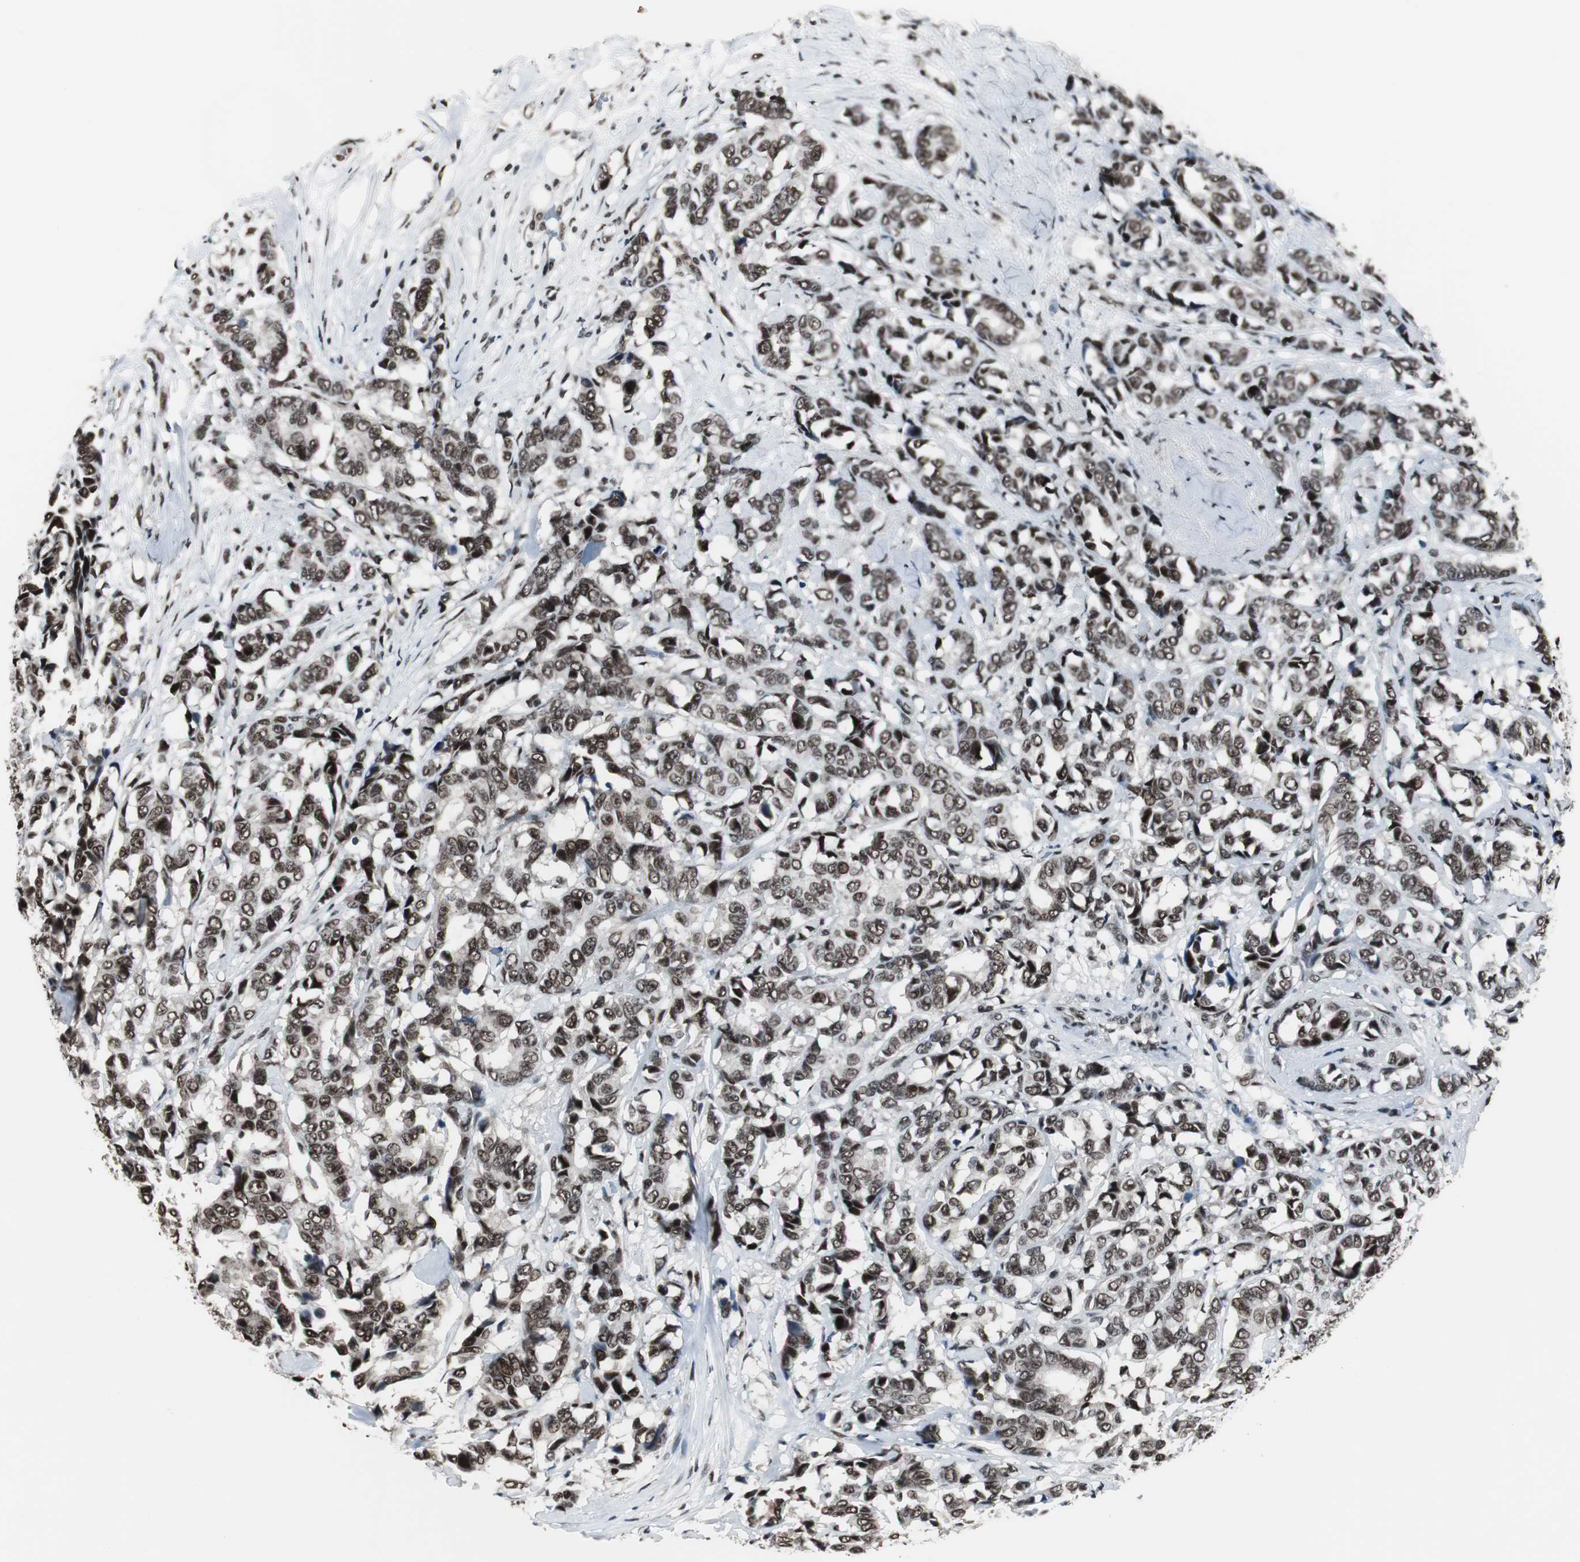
{"staining": {"intensity": "strong", "quantity": ">75%", "location": "nuclear"}, "tissue": "breast cancer", "cell_type": "Tumor cells", "image_type": "cancer", "snomed": [{"axis": "morphology", "description": "Duct carcinoma"}, {"axis": "topography", "description": "Breast"}], "caption": "Immunohistochemistry (IHC) of human intraductal carcinoma (breast) reveals high levels of strong nuclear staining in approximately >75% of tumor cells.", "gene": "CDK9", "patient": {"sex": "female", "age": 87}}